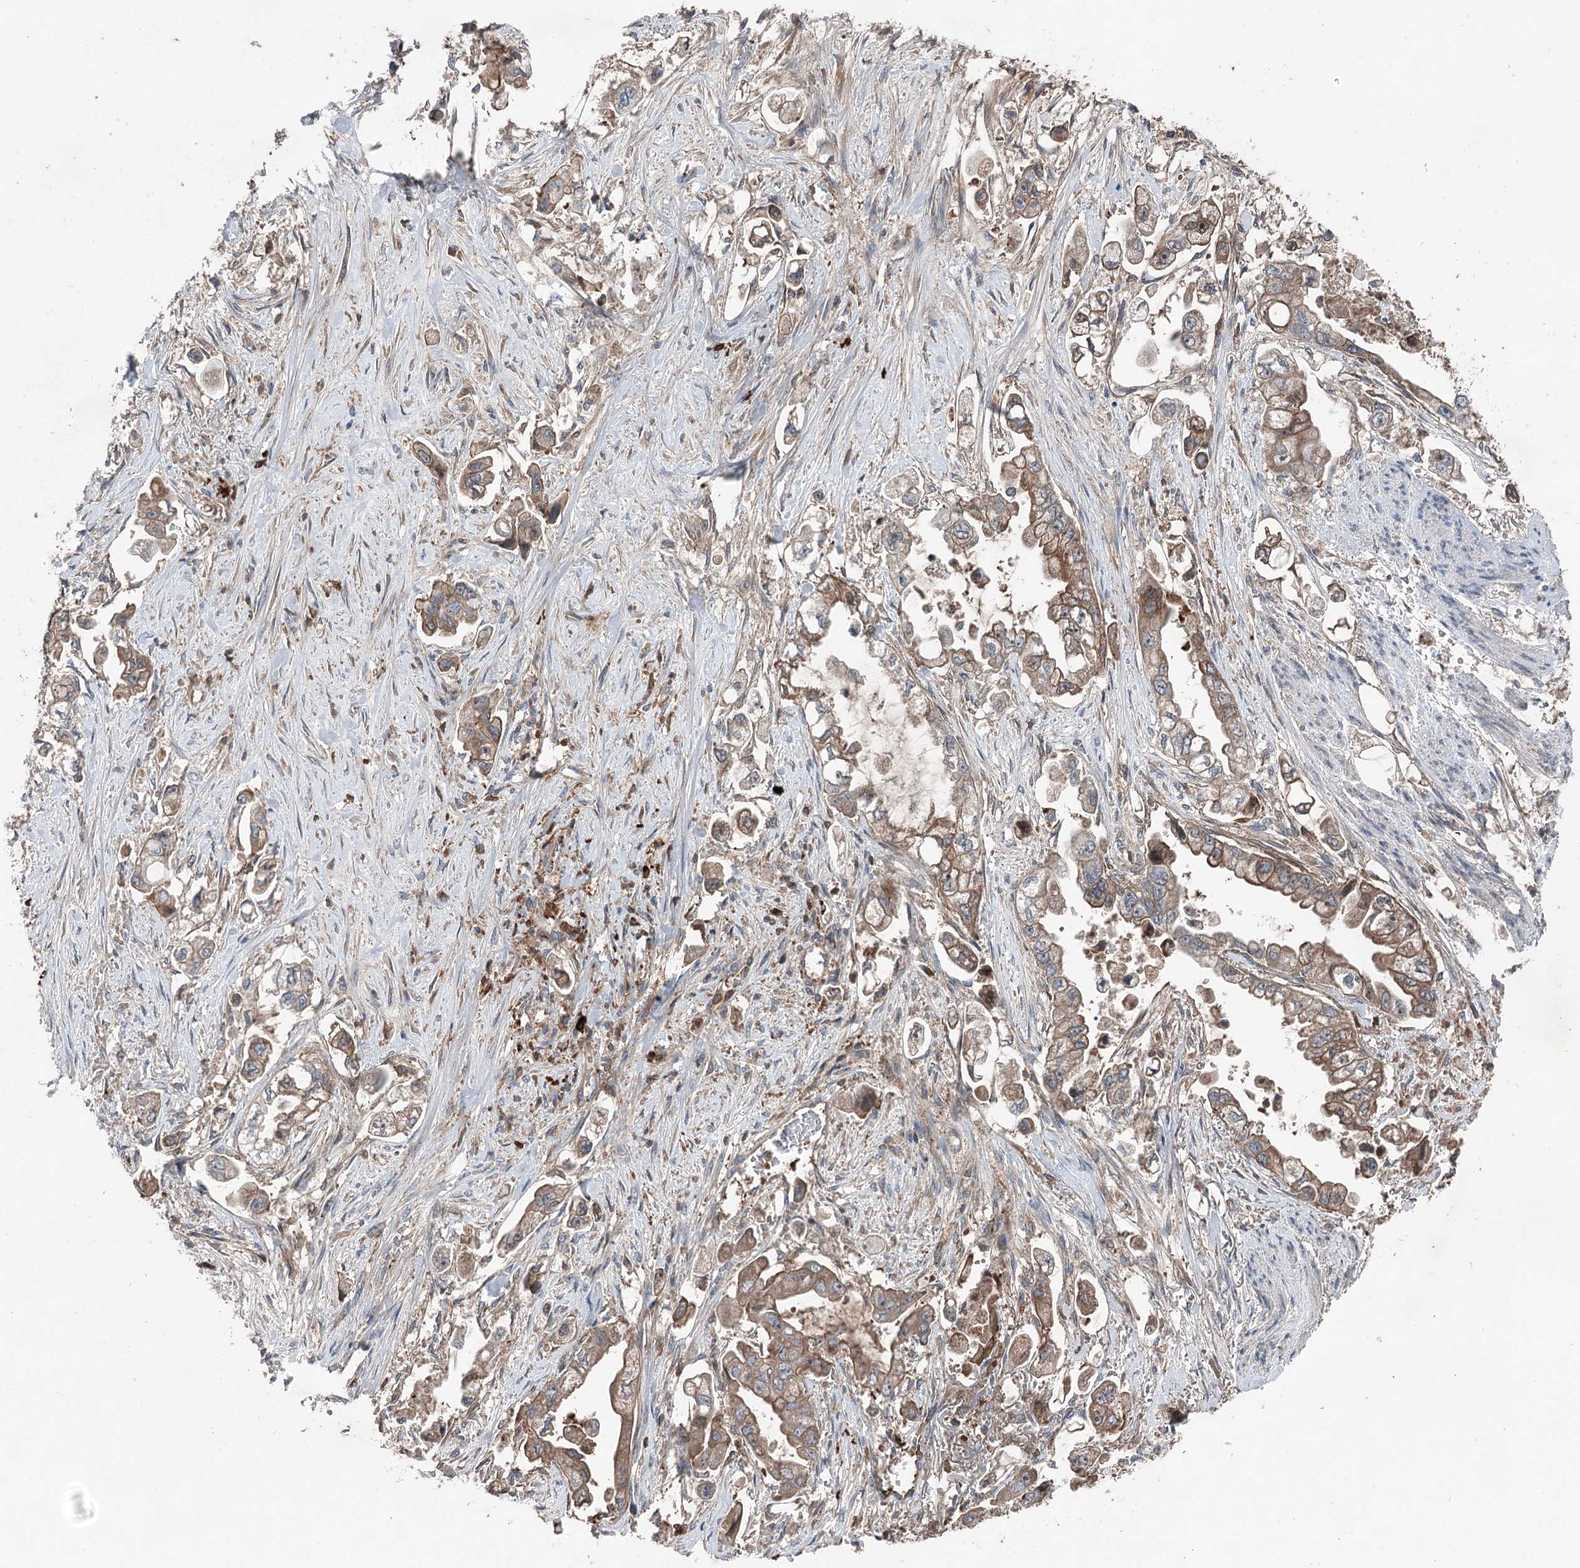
{"staining": {"intensity": "moderate", "quantity": "25%-75%", "location": "cytoplasmic/membranous"}, "tissue": "stomach cancer", "cell_type": "Tumor cells", "image_type": "cancer", "snomed": [{"axis": "morphology", "description": "Adenocarcinoma, NOS"}, {"axis": "topography", "description": "Stomach"}], "caption": "Immunohistochemical staining of stomach adenocarcinoma reveals medium levels of moderate cytoplasmic/membranous protein staining in approximately 25%-75% of tumor cells.", "gene": "PPP1R21", "patient": {"sex": "male", "age": 62}}